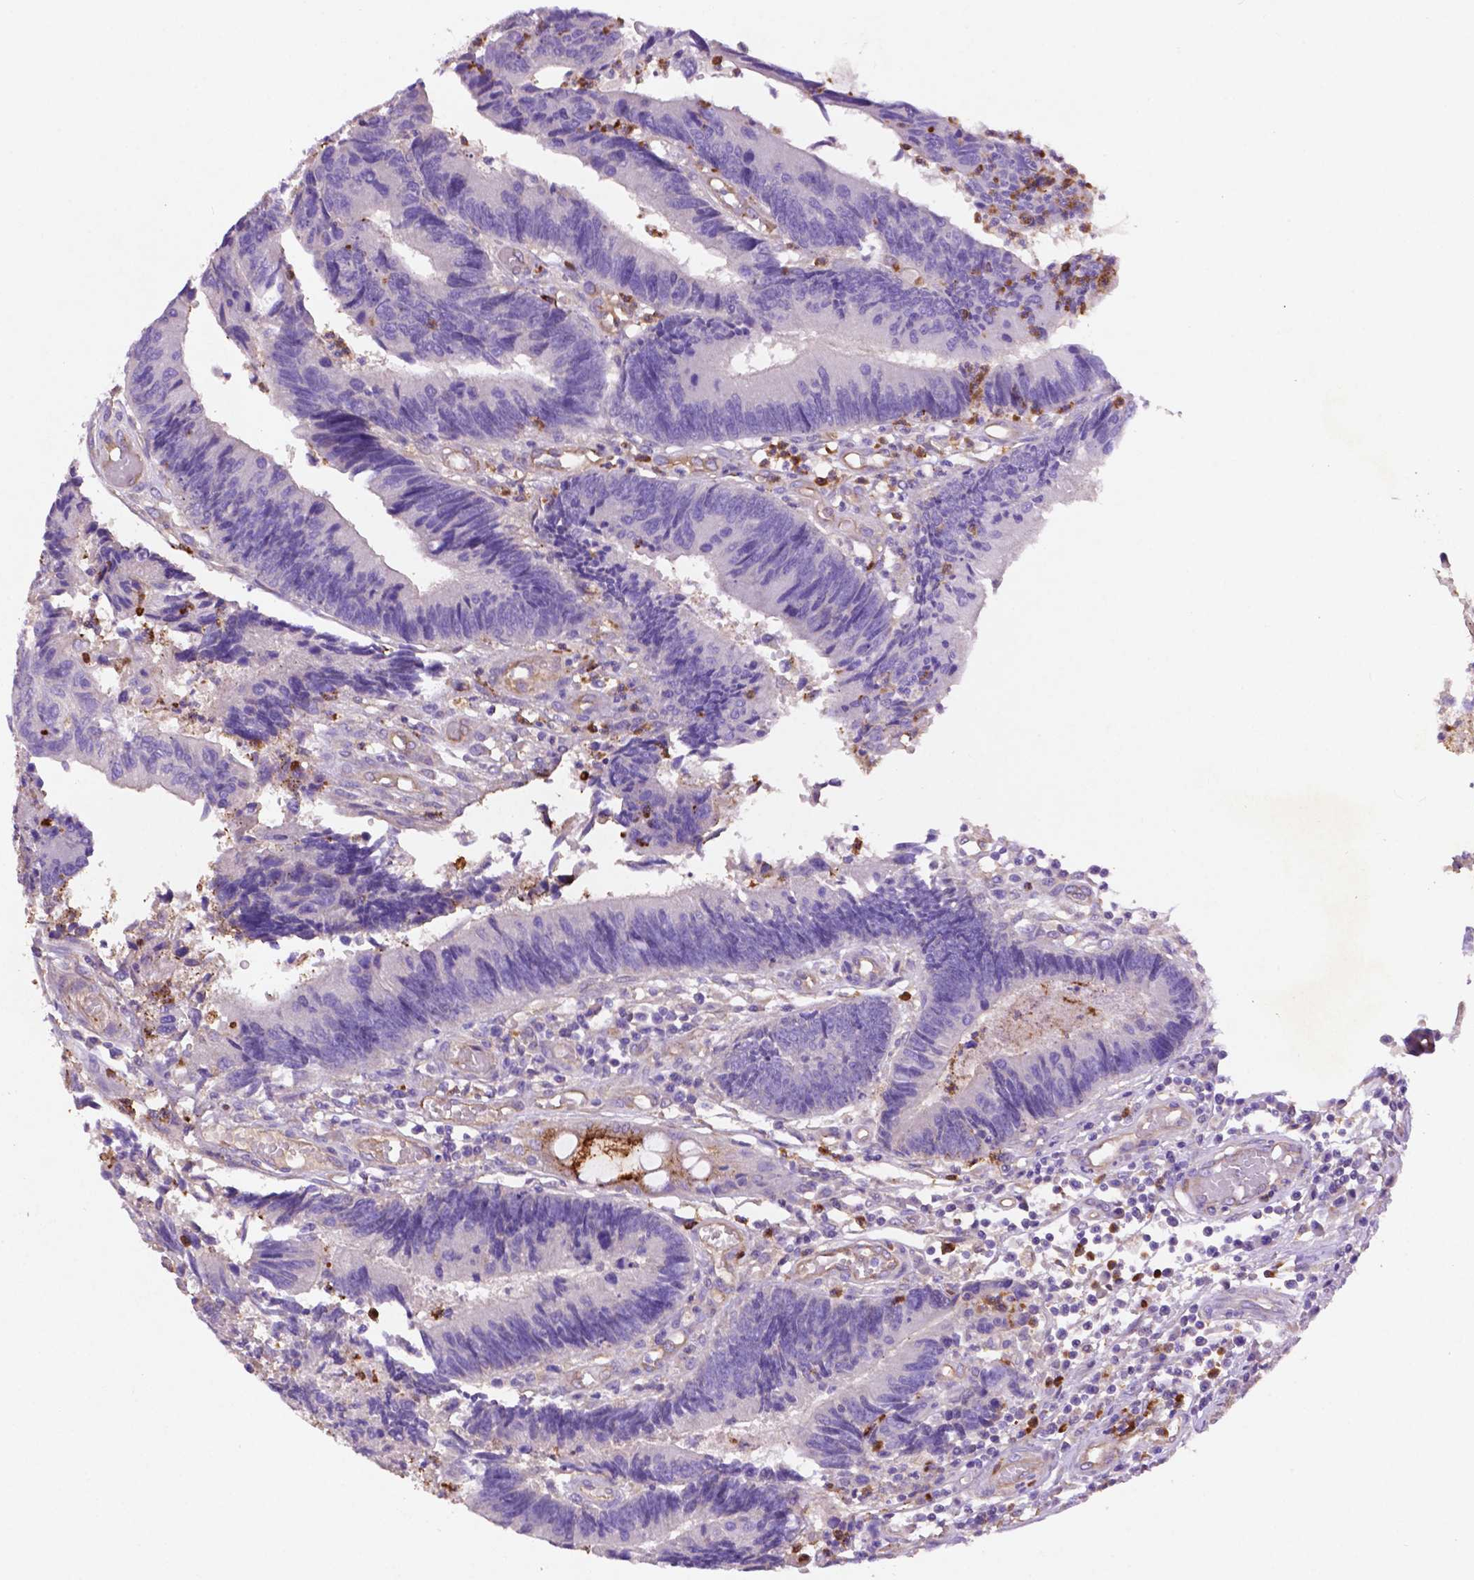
{"staining": {"intensity": "negative", "quantity": "none", "location": "none"}, "tissue": "colorectal cancer", "cell_type": "Tumor cells", "image_type": "cancer", "snomed": [{"axis": "morphology", "description": "Adenocarcinoma, NOS"}, {"axis": "topography", "description": "Colon"}], "caption": "This photomicrograph is of colorectal cancer stained with IHC to label a protein in brown with the nuclei are counter-stained blue. There is no staining in tumor cells.", "gene": "GDPD5", "patient": {"sex": "female", "age": 67}}